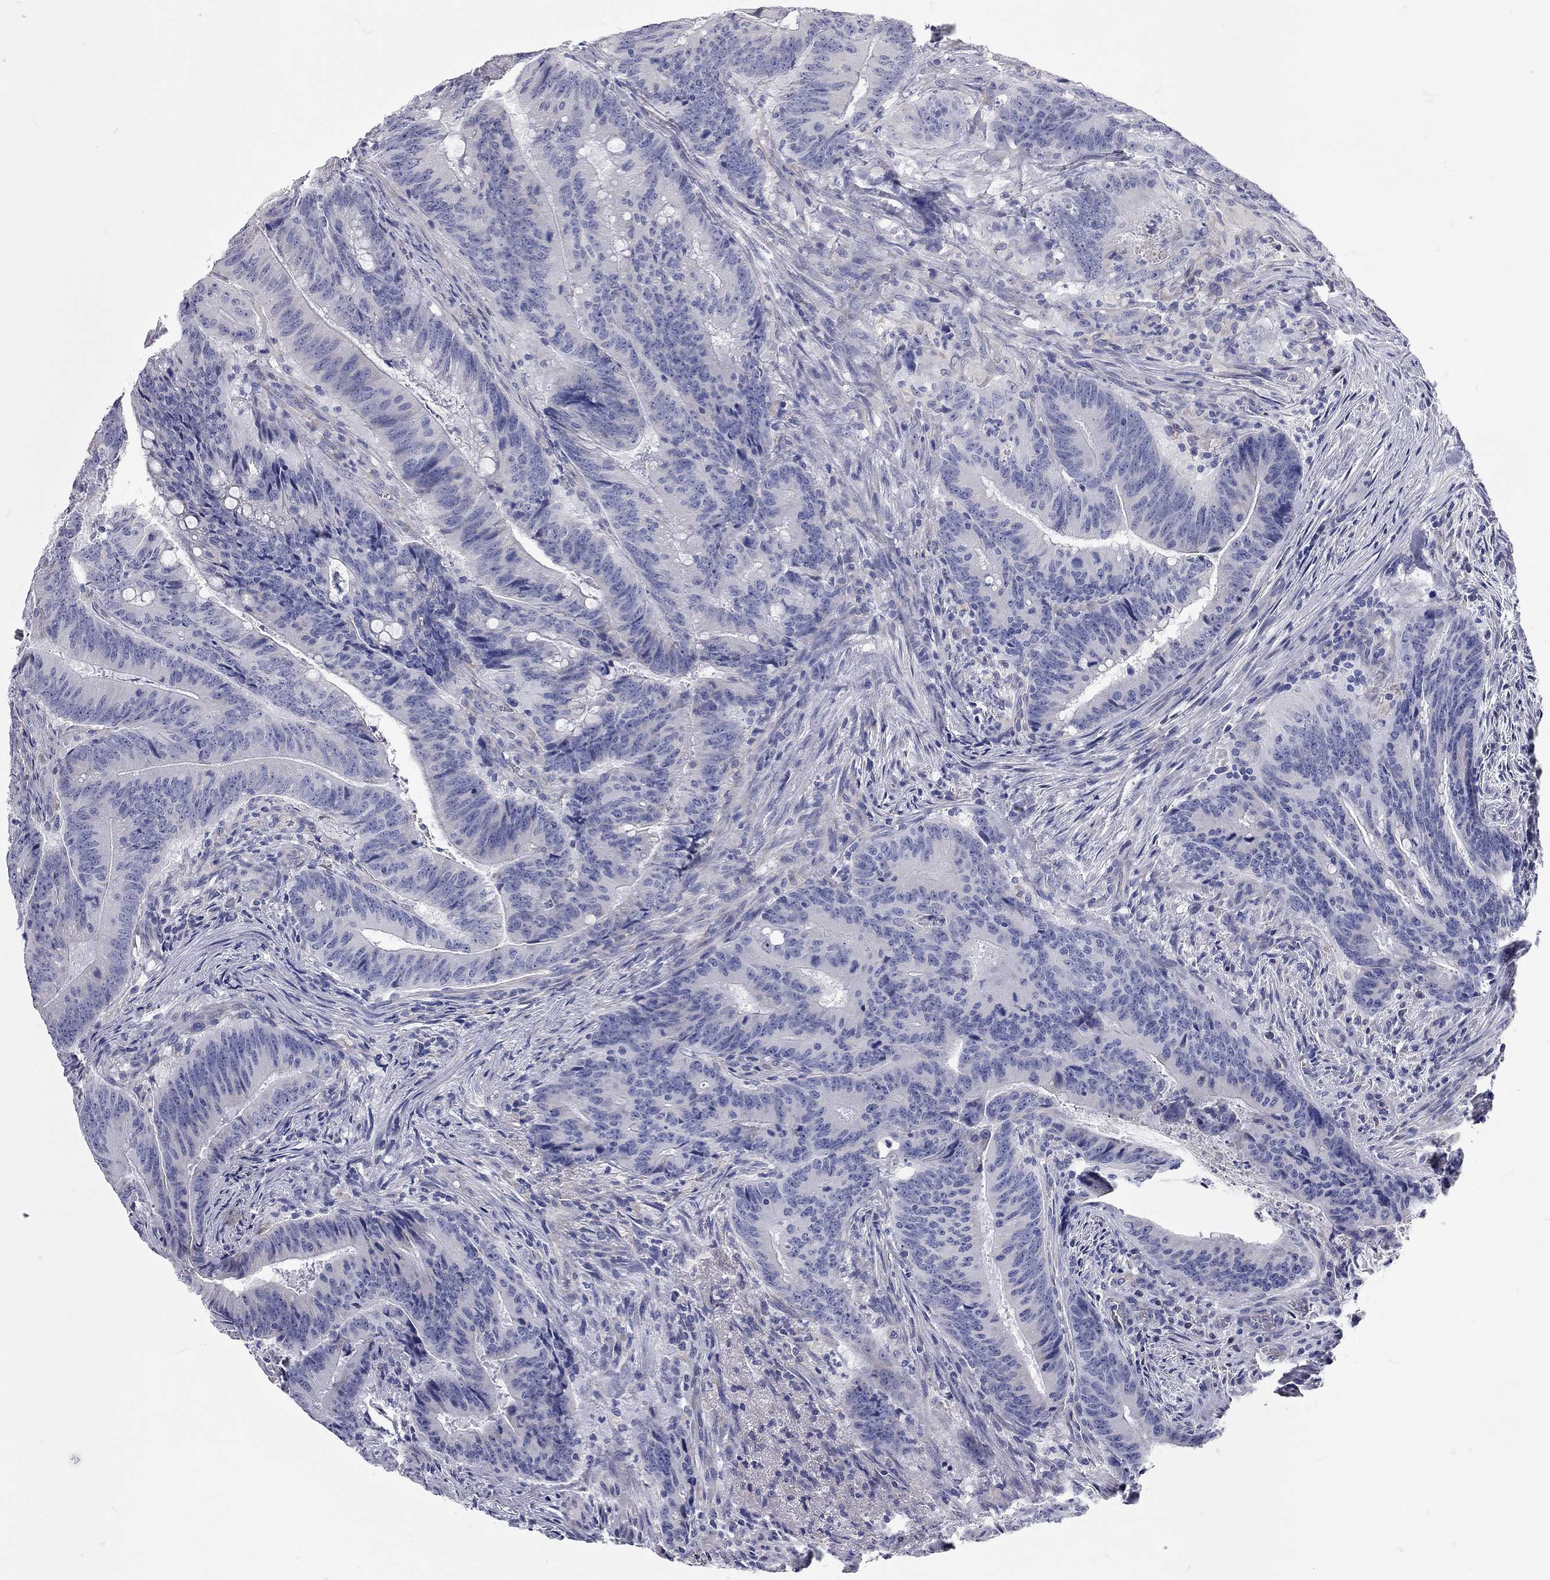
{"staining": {"intensity": "negative", "quantity": "none", "location": "none"}, "tissue": "colorectal cancer", "cell_type": "Tumor cells", "image_type": "cancer", "snomed": [{"axis": "morphology", "description": "Adenocarcinoma, NOS"}, {"axis": "topography", "description": "Colon"}], "caption": "Colorectal cancer (adenocarcinoma) was stained to show a protein in brown. There is no significant staining in tumor cells. The staining is performed using DAB (3,3'-diaminobenzidine) brown chromogen with nuclei counter-stained in using hematoxylin.", "gene": "XAGE2", "patient": {"sex": "female", "age": 87}}